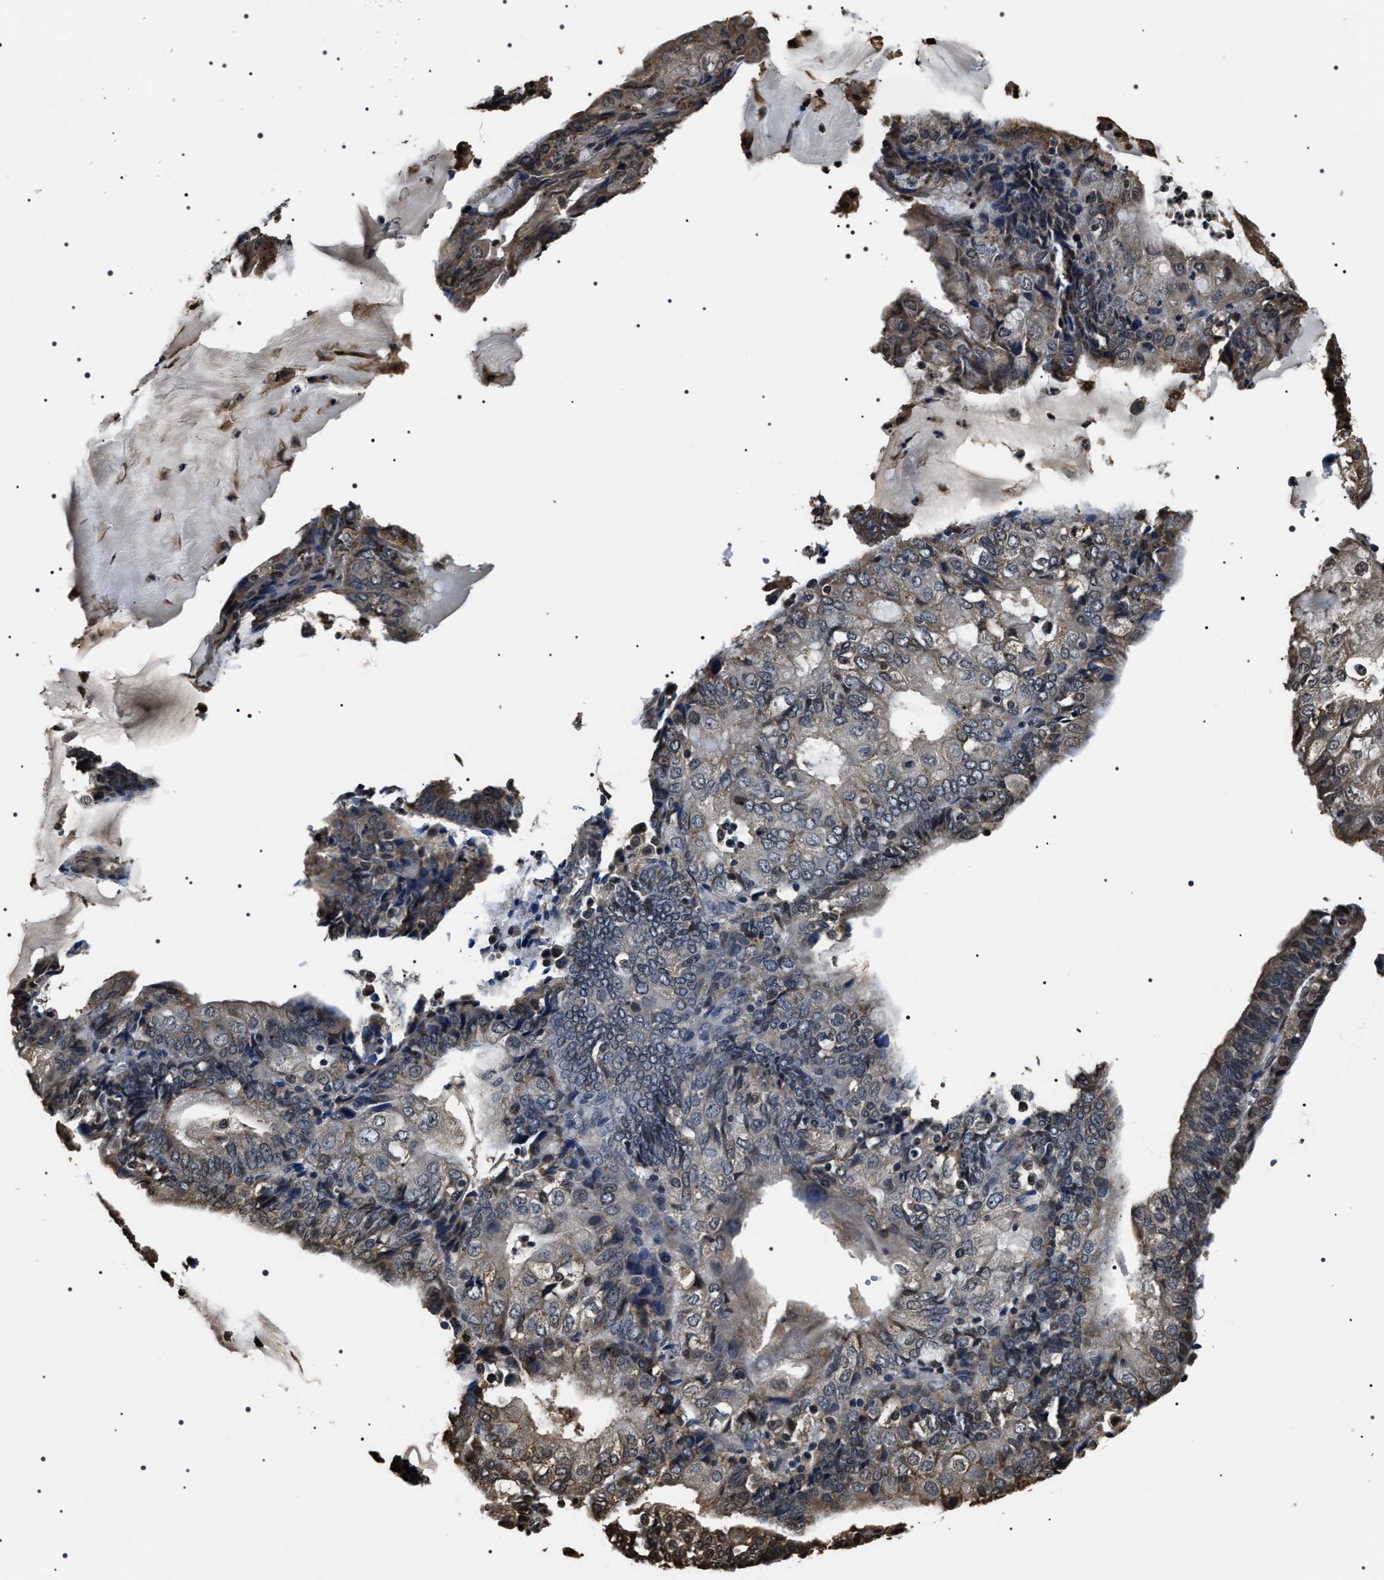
{"staining": {"intensity": "weak", "quantity": "<25%", "location": "cytoplasmic/membranous"}, "tissue": "endometrial cancer", "cell_type": "Tumor cells", "image_type": "cancer", "snomed": [{"axis": "morphology", "description": "Adenocarcinoma, NOS"}, {"axis": "topography", "description": "Endometrium"}], "caption": "Tumor cells are negative for protein expression in human endometrial cancer.", "gene": "ARHGAP22", "patient": {"sex": "female", "age": 81}}